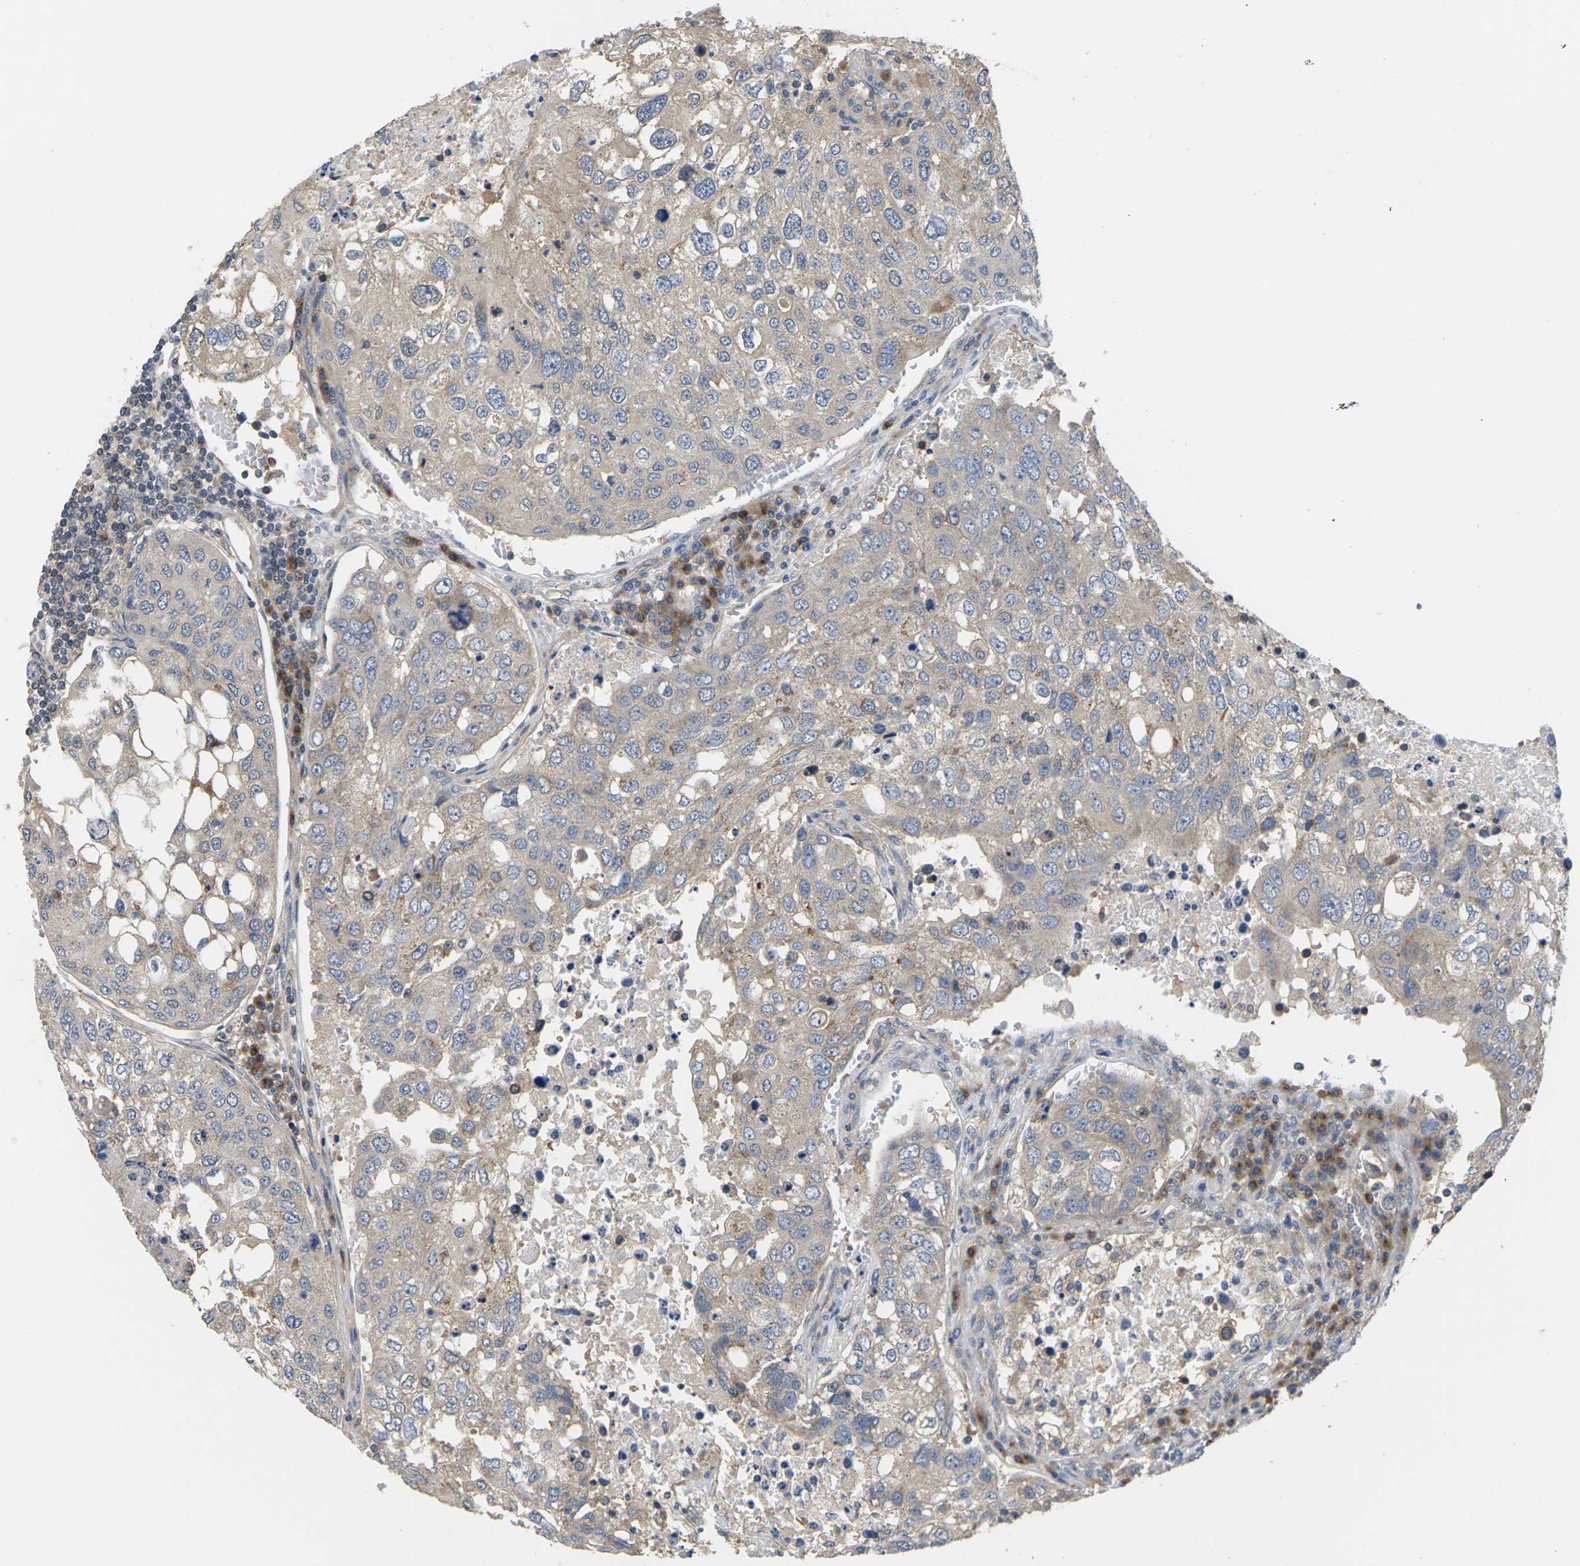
{"staining": {"intensity": "weak", "quantity": "<25%", "location": "cytoplasmic/membranous"}, "tissue": "urothelial cancer", "cell_type": "Tumor cells", "image_type": "cancer", "snomed": [{"axis": "morphology", "description": "Urothelial carcinoma, High grade"}, {"axis": "topography", "description": "Lymph node"}, {"axis": "topography", "description": "Urinary bladder"}], "caption": "This is an immunohistochemistry (IHC) micrograph of human urothelial cancer. There is no positivity in tumor cells.", "gene": "TMCC2", "patient": {"sex": "male", "age": 51}}